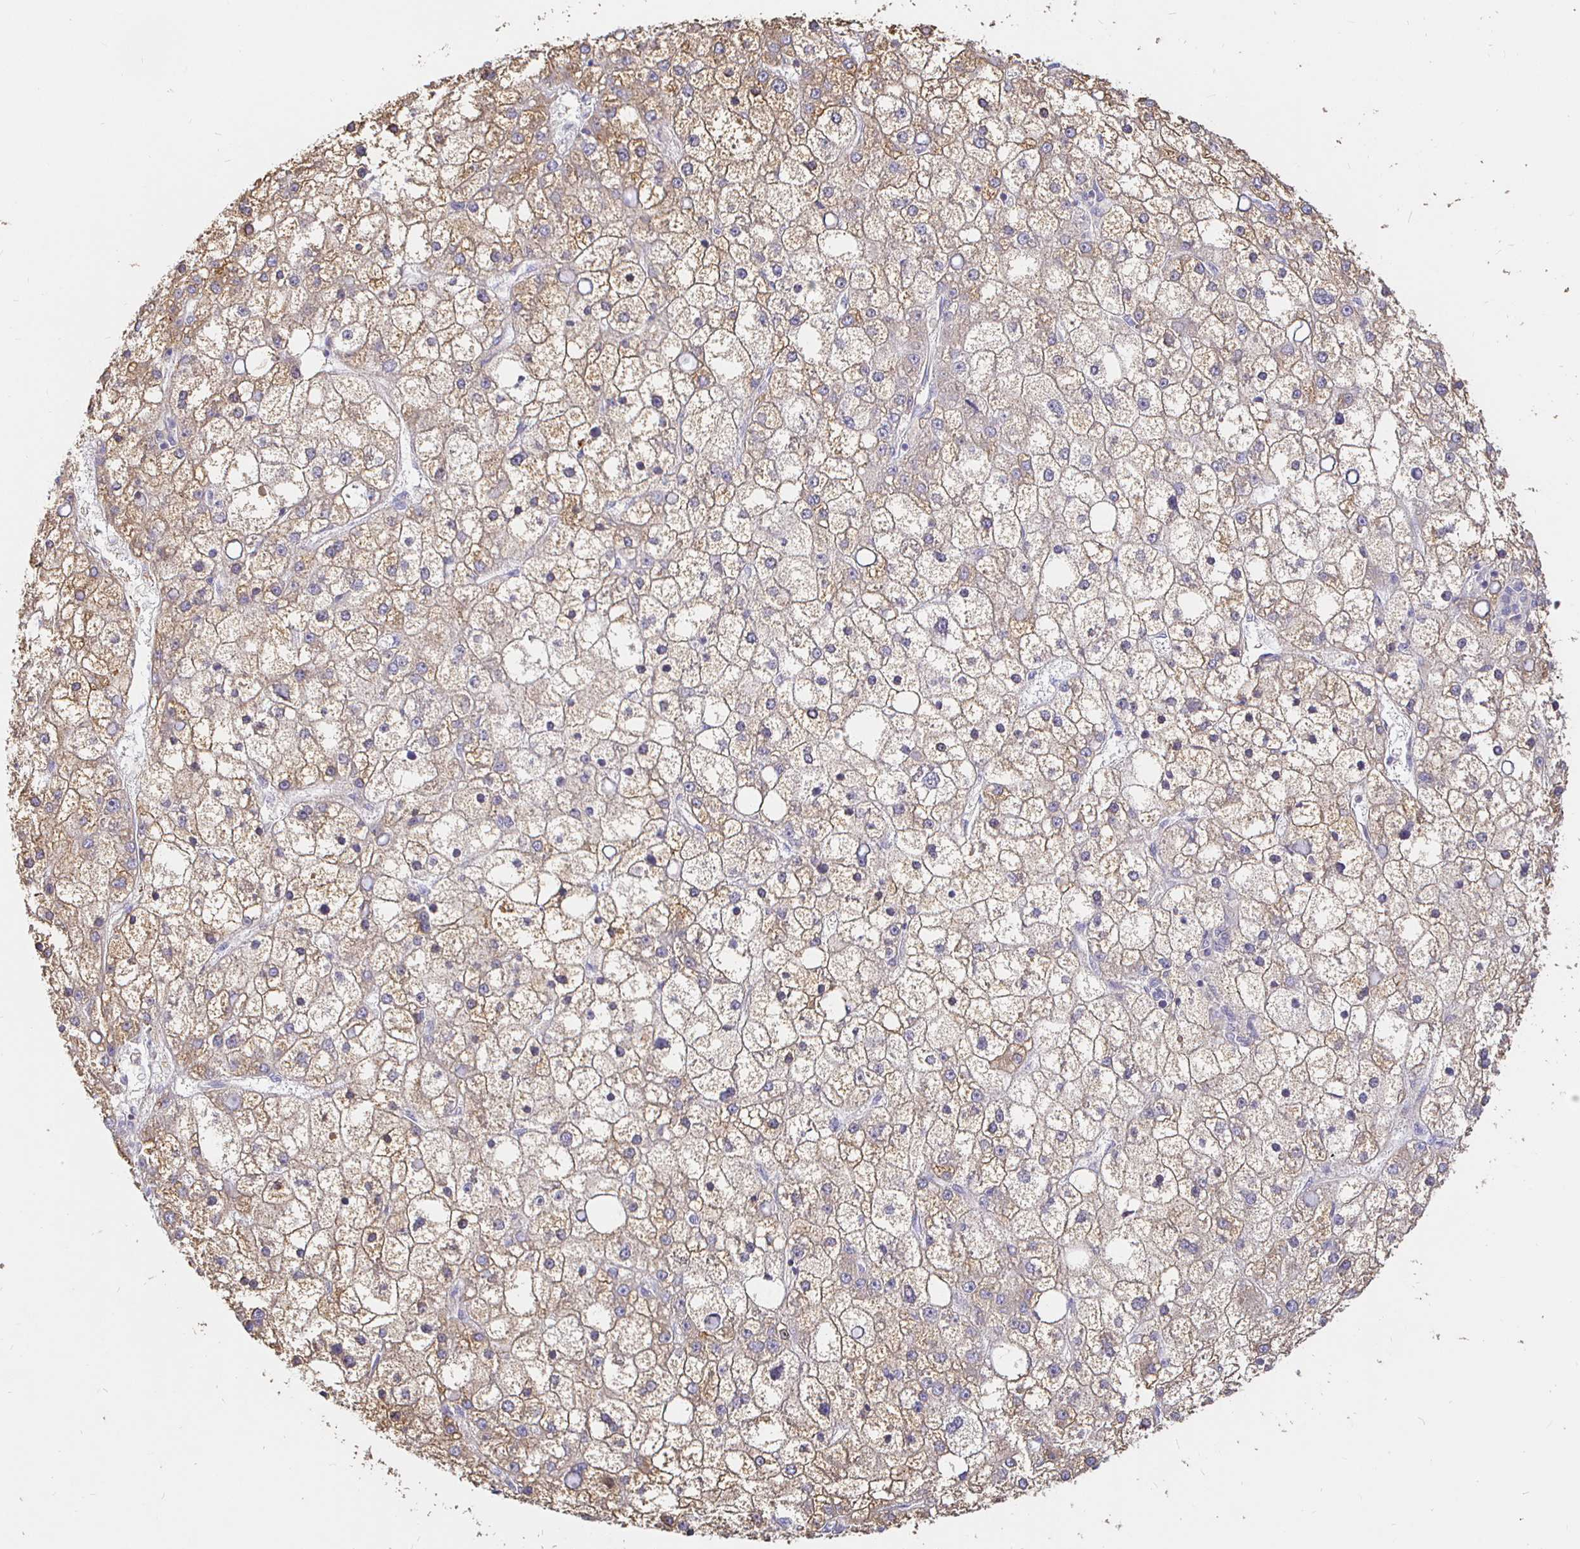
{"staining": {"intensity": "weak", "quantity": ">75%", "location": "cytoplasmic/membranous"}, "tissue": "liver cancer", "cell_type": "Tumor cells", "image_type": "cancer", "snomed": [{"axis": "morphology", "description": "Carcinoma, Hepatocellular, NOS"}, {"axis": "topography", "description": "Liver"}], "caption": "Human liver hepatocellular carcinoma stained with a brown dye reveals weak cytoplasmic/membranous positive expression in approximately >75% of tumor cells.", "gene": "CXCR3", "patient": {"sex": "male", "age": 67}}